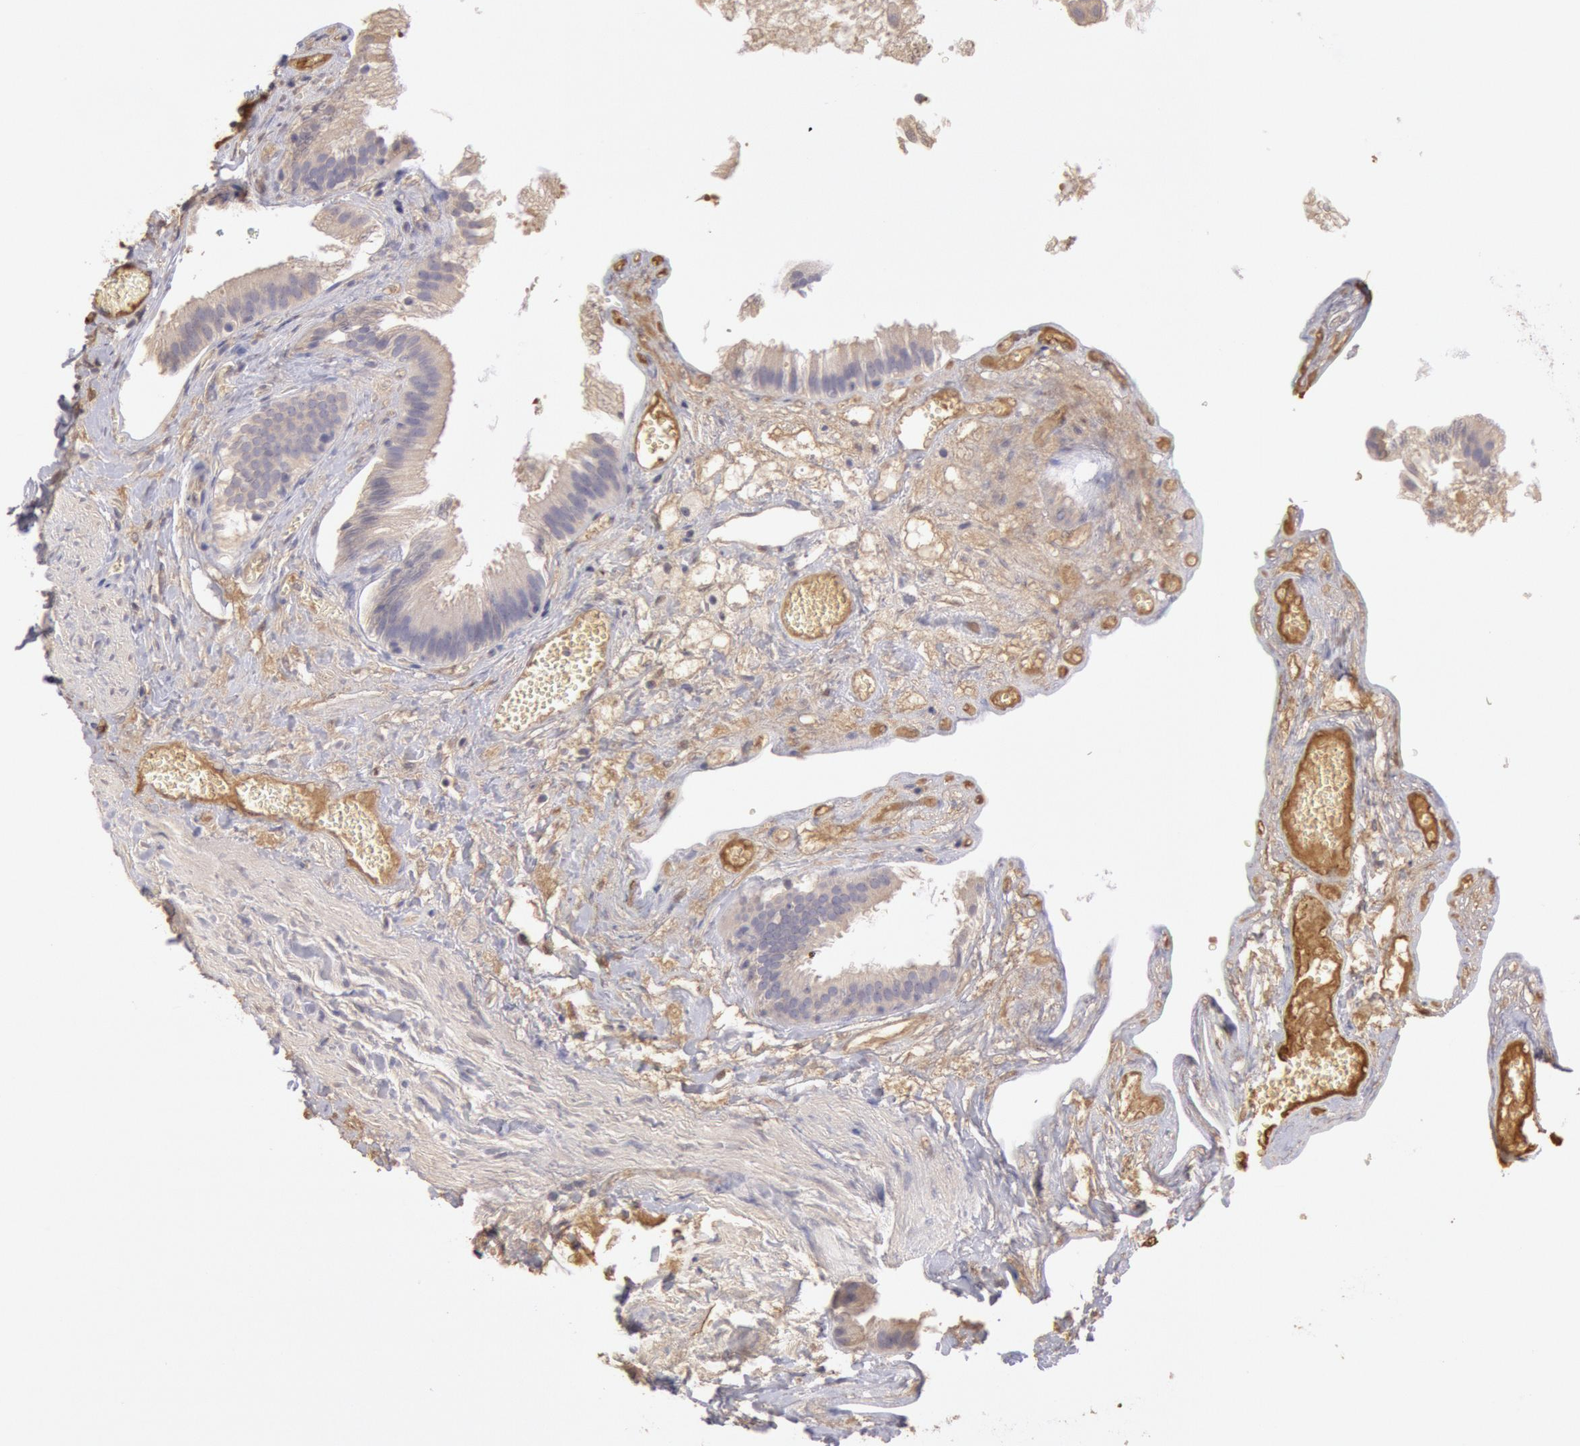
{"staining": {"intensity": "negative", "quantity": "none", "location": "none"}, "tissue": "gallbladder", "cell_type": "Glandular cells", "image_type": "normal", "snomed": [{"axis": "morphology", "description": "Normal tissue, NOS"}, {"axis": "topography", "description": "Gallbladder"}], "caption": "Immunohistochemistry (IHC) micrograph of benign human gallbladder stained for a protein (brown), which demonstrates no staining in glandular cells.", "gene": "C1R", "patient": {"sex": "female", "age": 24}}